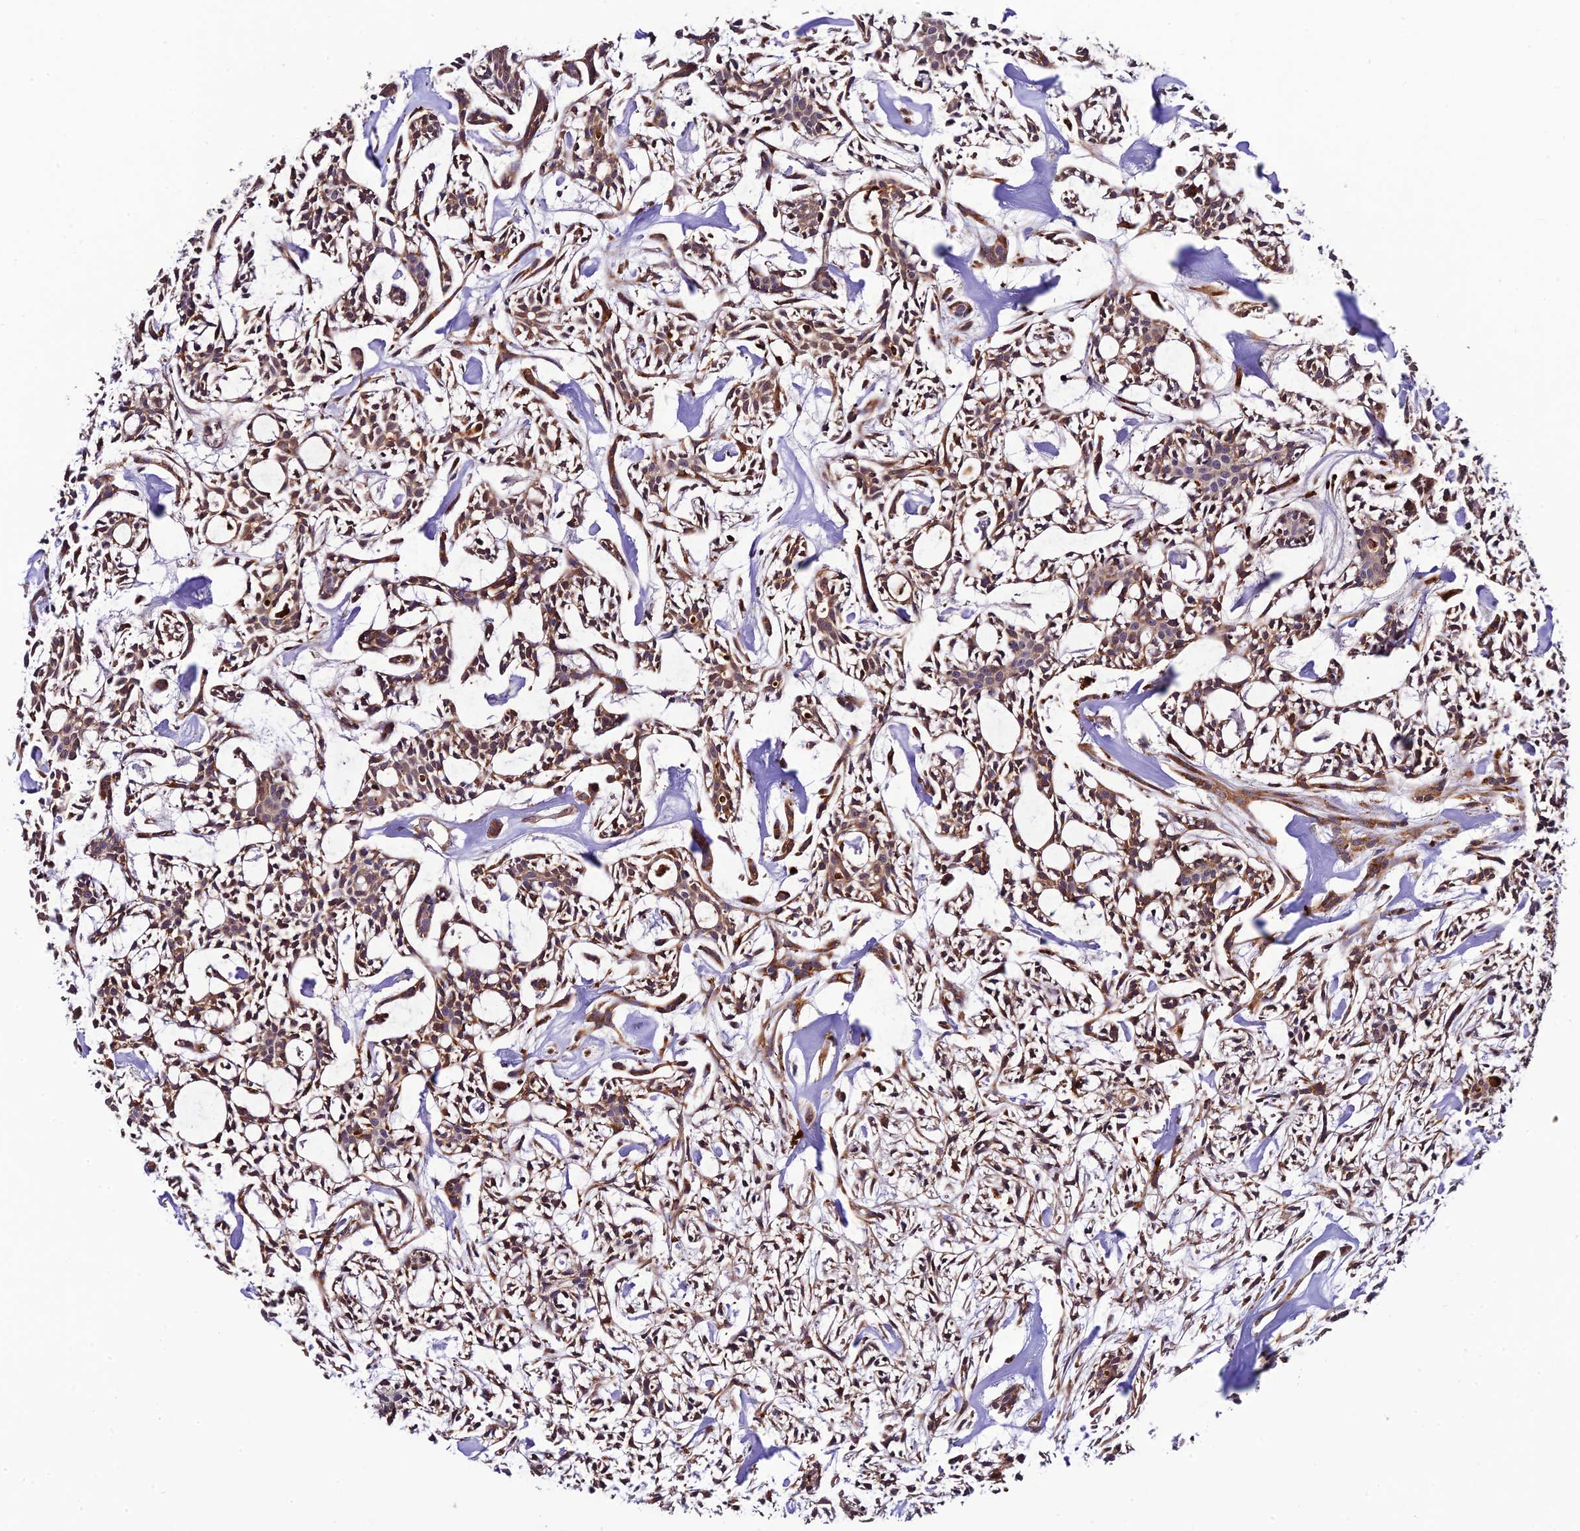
{"staining": {"intensity": "moderate", "quantity": ">75%", "location": "cytoplasmic/membranous"}, "tissue": "head and neck cancer", "cell_type": "Tumor cells", "image_type": "cancer", "snomed": [{"axis": "morphology", "description": "Adenocarcinoma, NOS"}, {"axis": "topography", "description": "Salivary gland"}, {"axis": "topography", "description": "Head-Neck"}], "caption": "Immunohistochemistry micrograph of neoplastic tissue: head and neck cancer stained using immunohistochemistry shows medium levels of moderate protein expression localized specifically in the cytoplasmic/membranous of tumor cells, appearing as a cytoplasmic/membranous brown color.", "gene": "P3H3", "patient": {"sex": "male", "age": 55}}